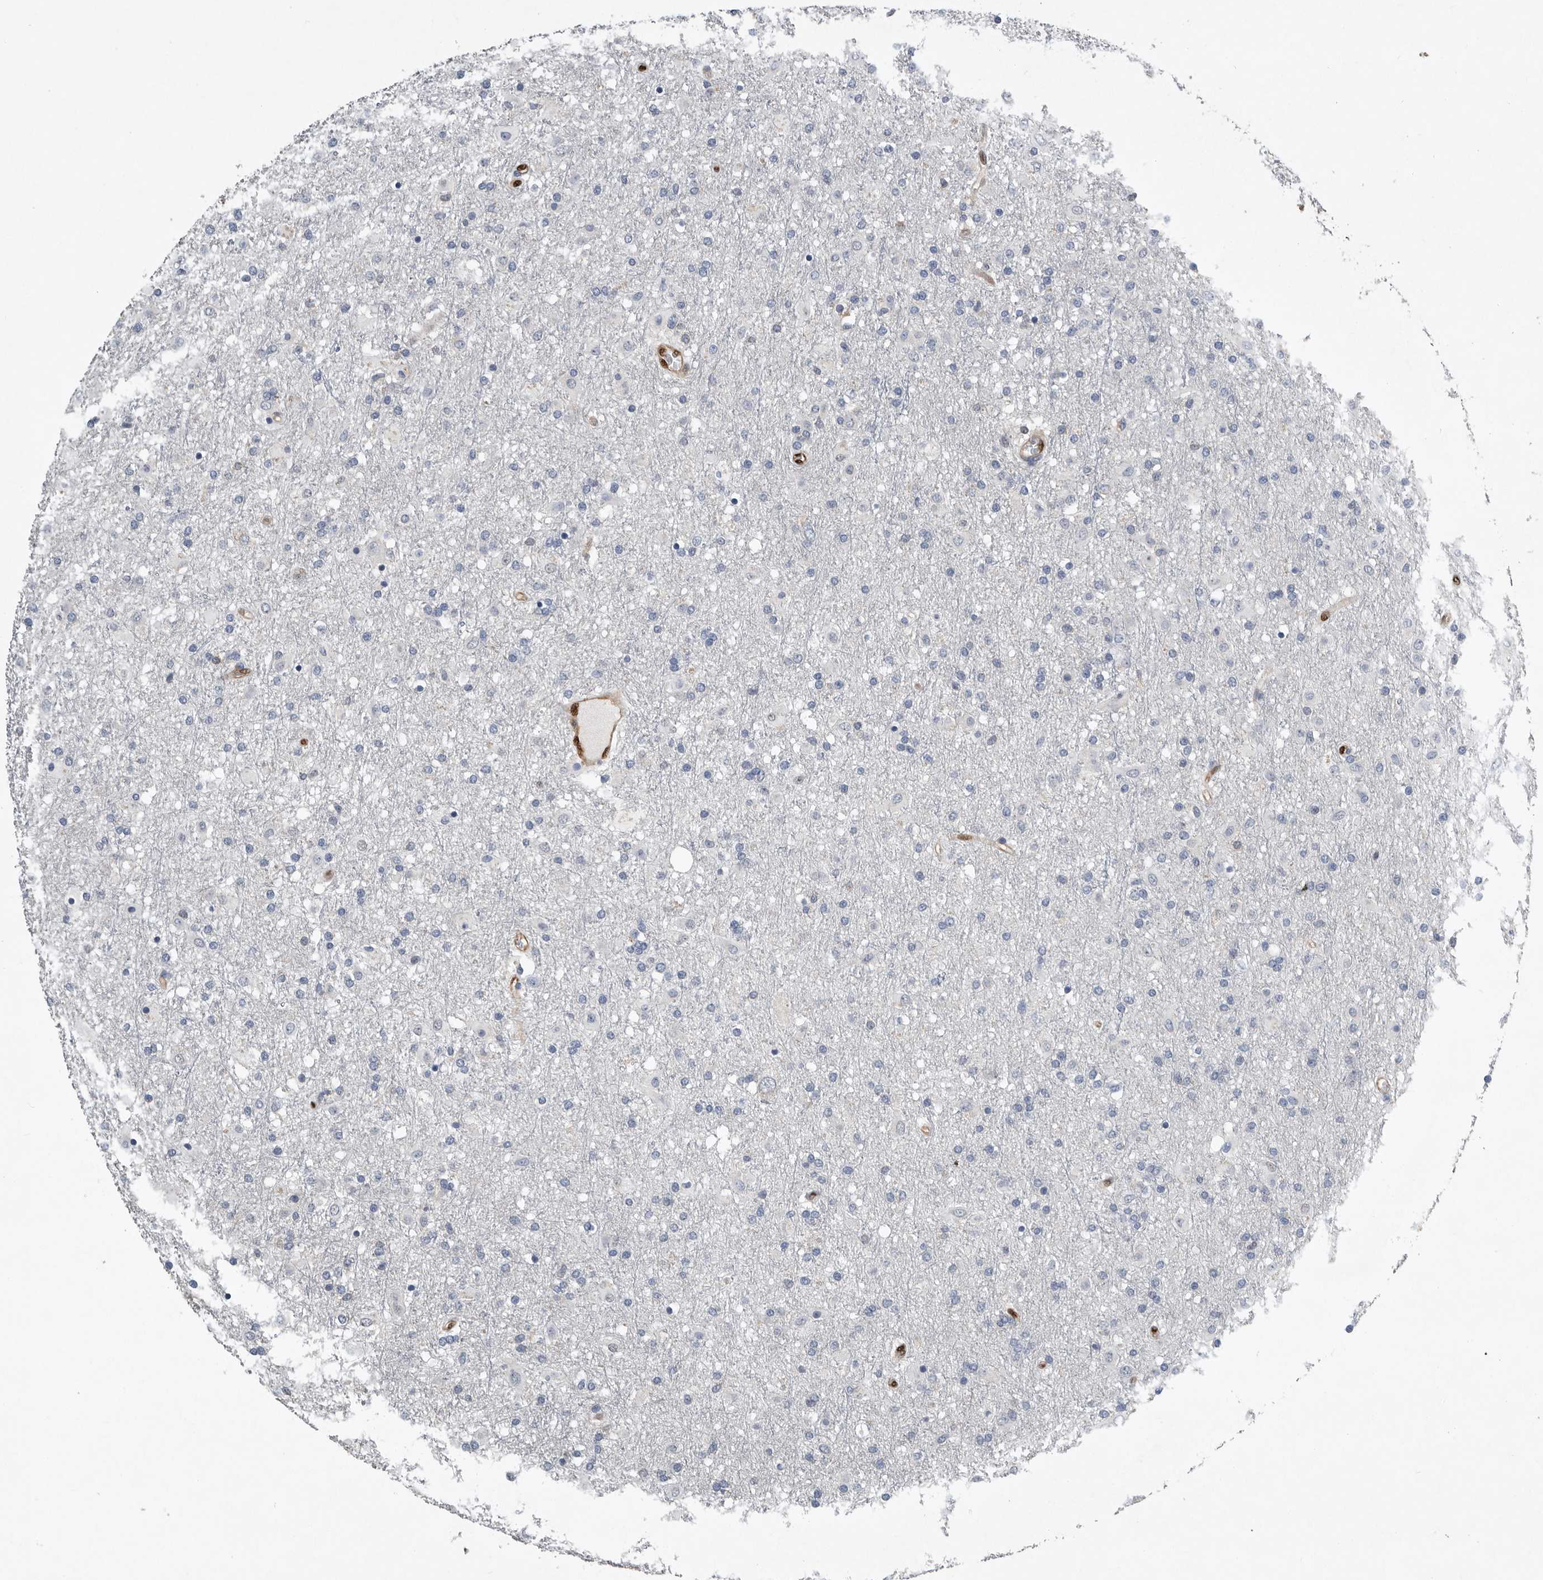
{"staining": {"intensity": "negative", "quantity": "none", "location": "none"}, "tissue": "glioma", "cell_type": "Tumor cells", "image_type": "cancer", "snomed": [{"axis": "morphology", "description": "Glioma, malignant, Low grade"}, {"axis": "topography", "description": "Brain"}], "caption": "Tumor cells are negative for brown protein staining in glioma.", "gene": "PDCD4", "patient": {"sex": "male", "age": 65}}